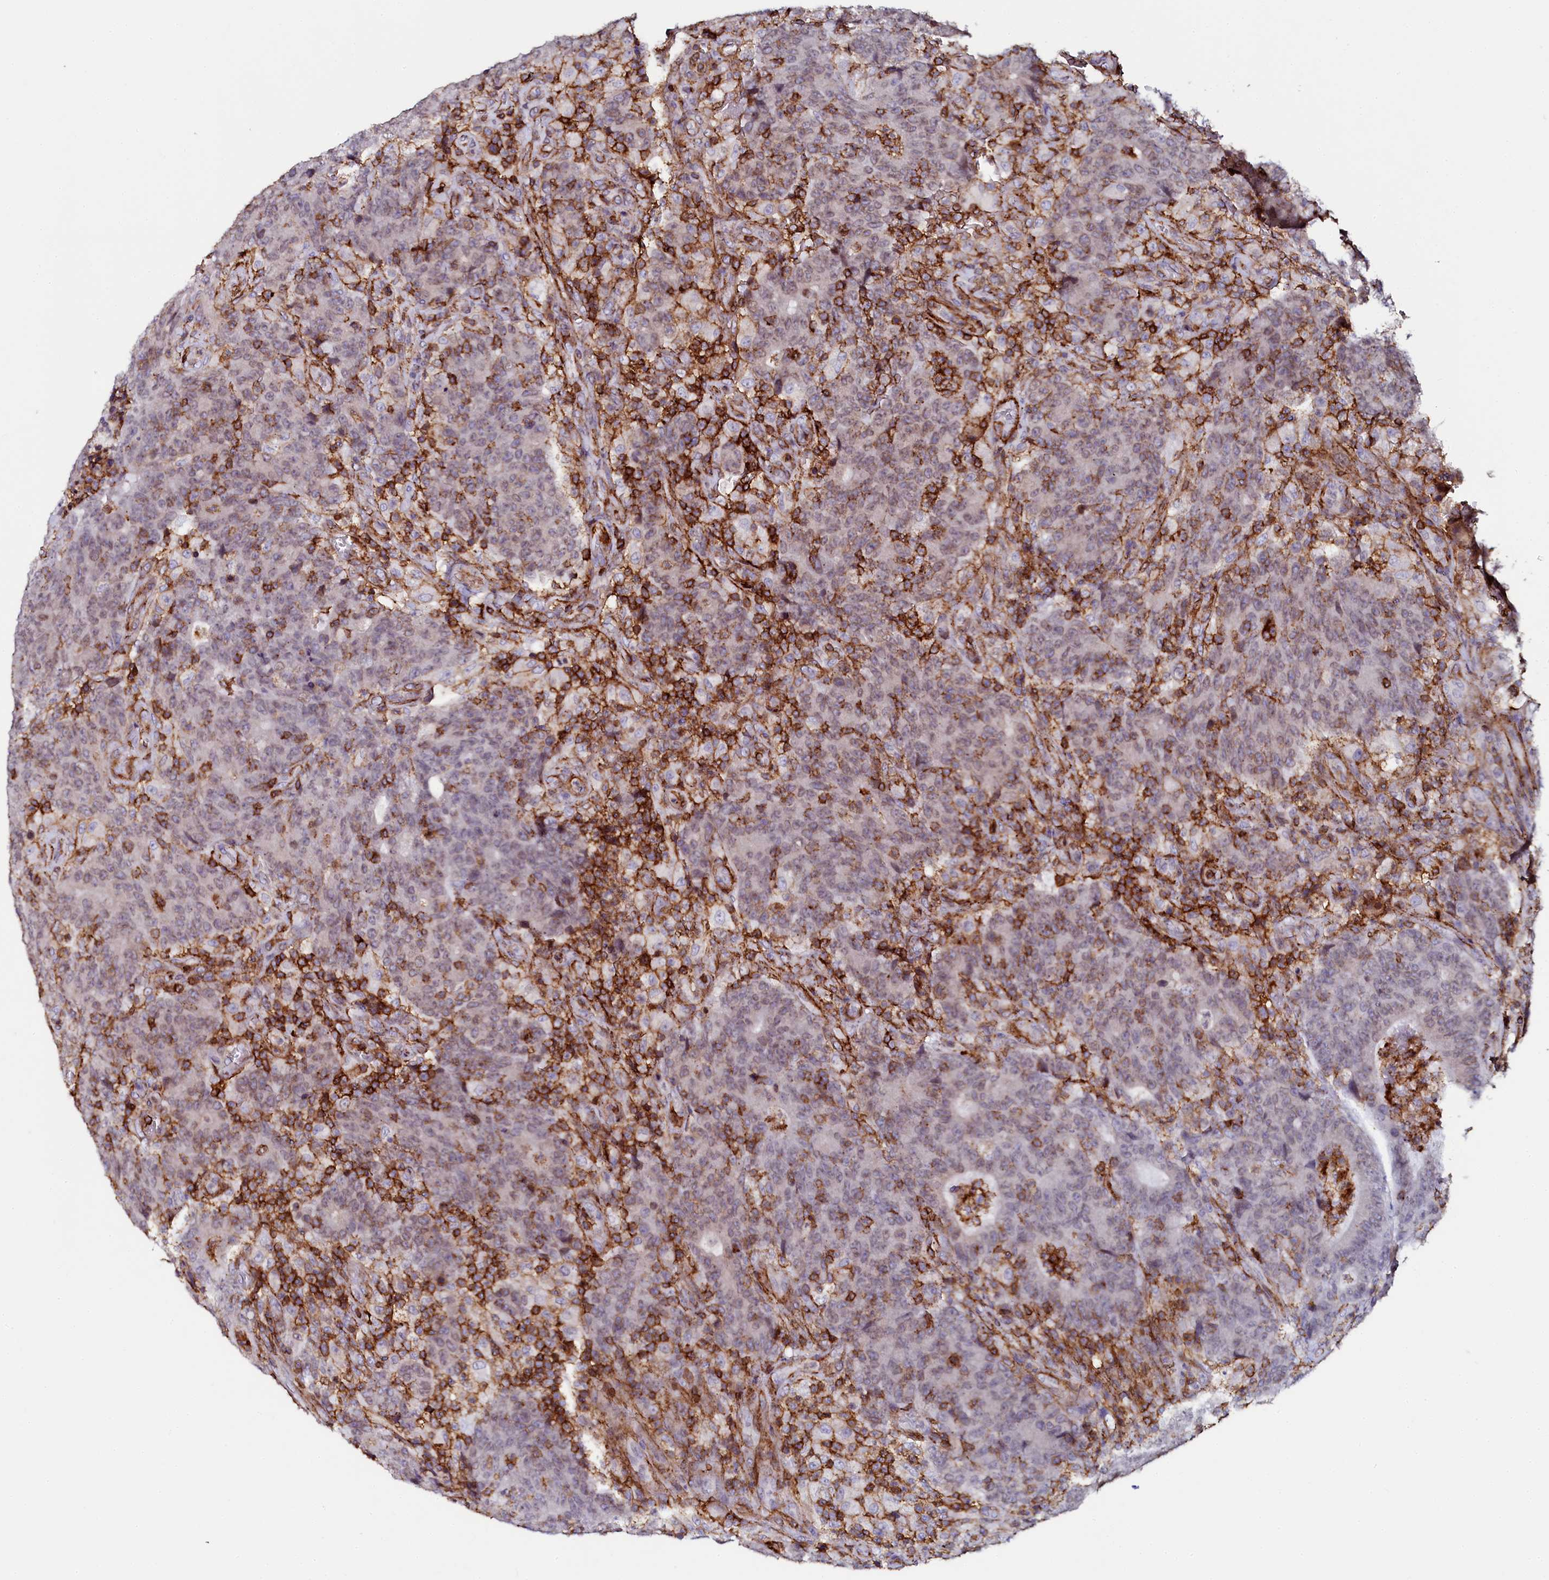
{"staining": {"intensity": "negative", "quantity": "none", "location": "none"}, "tissue": "colorectal cancer", "cell_type": "Tumor cells", "image_type": "cancer", "snomed": [{"axis": "morphology", "description": "Adenocarcinoma, NOS"}, {"axis": "topography", "description": "Colon"}], "caption": "A photomicrograph of human colorectal adenocarcinoma is negative for staining in tumor cells. Brightfield microscopy of IHC stained with DAB (3,3'-diaminobenzidine) (brown) and hematoxylin (blue), captured at high magnification.", "gene": "AAAS", "patient": {"sex": "female", "age": 75}}